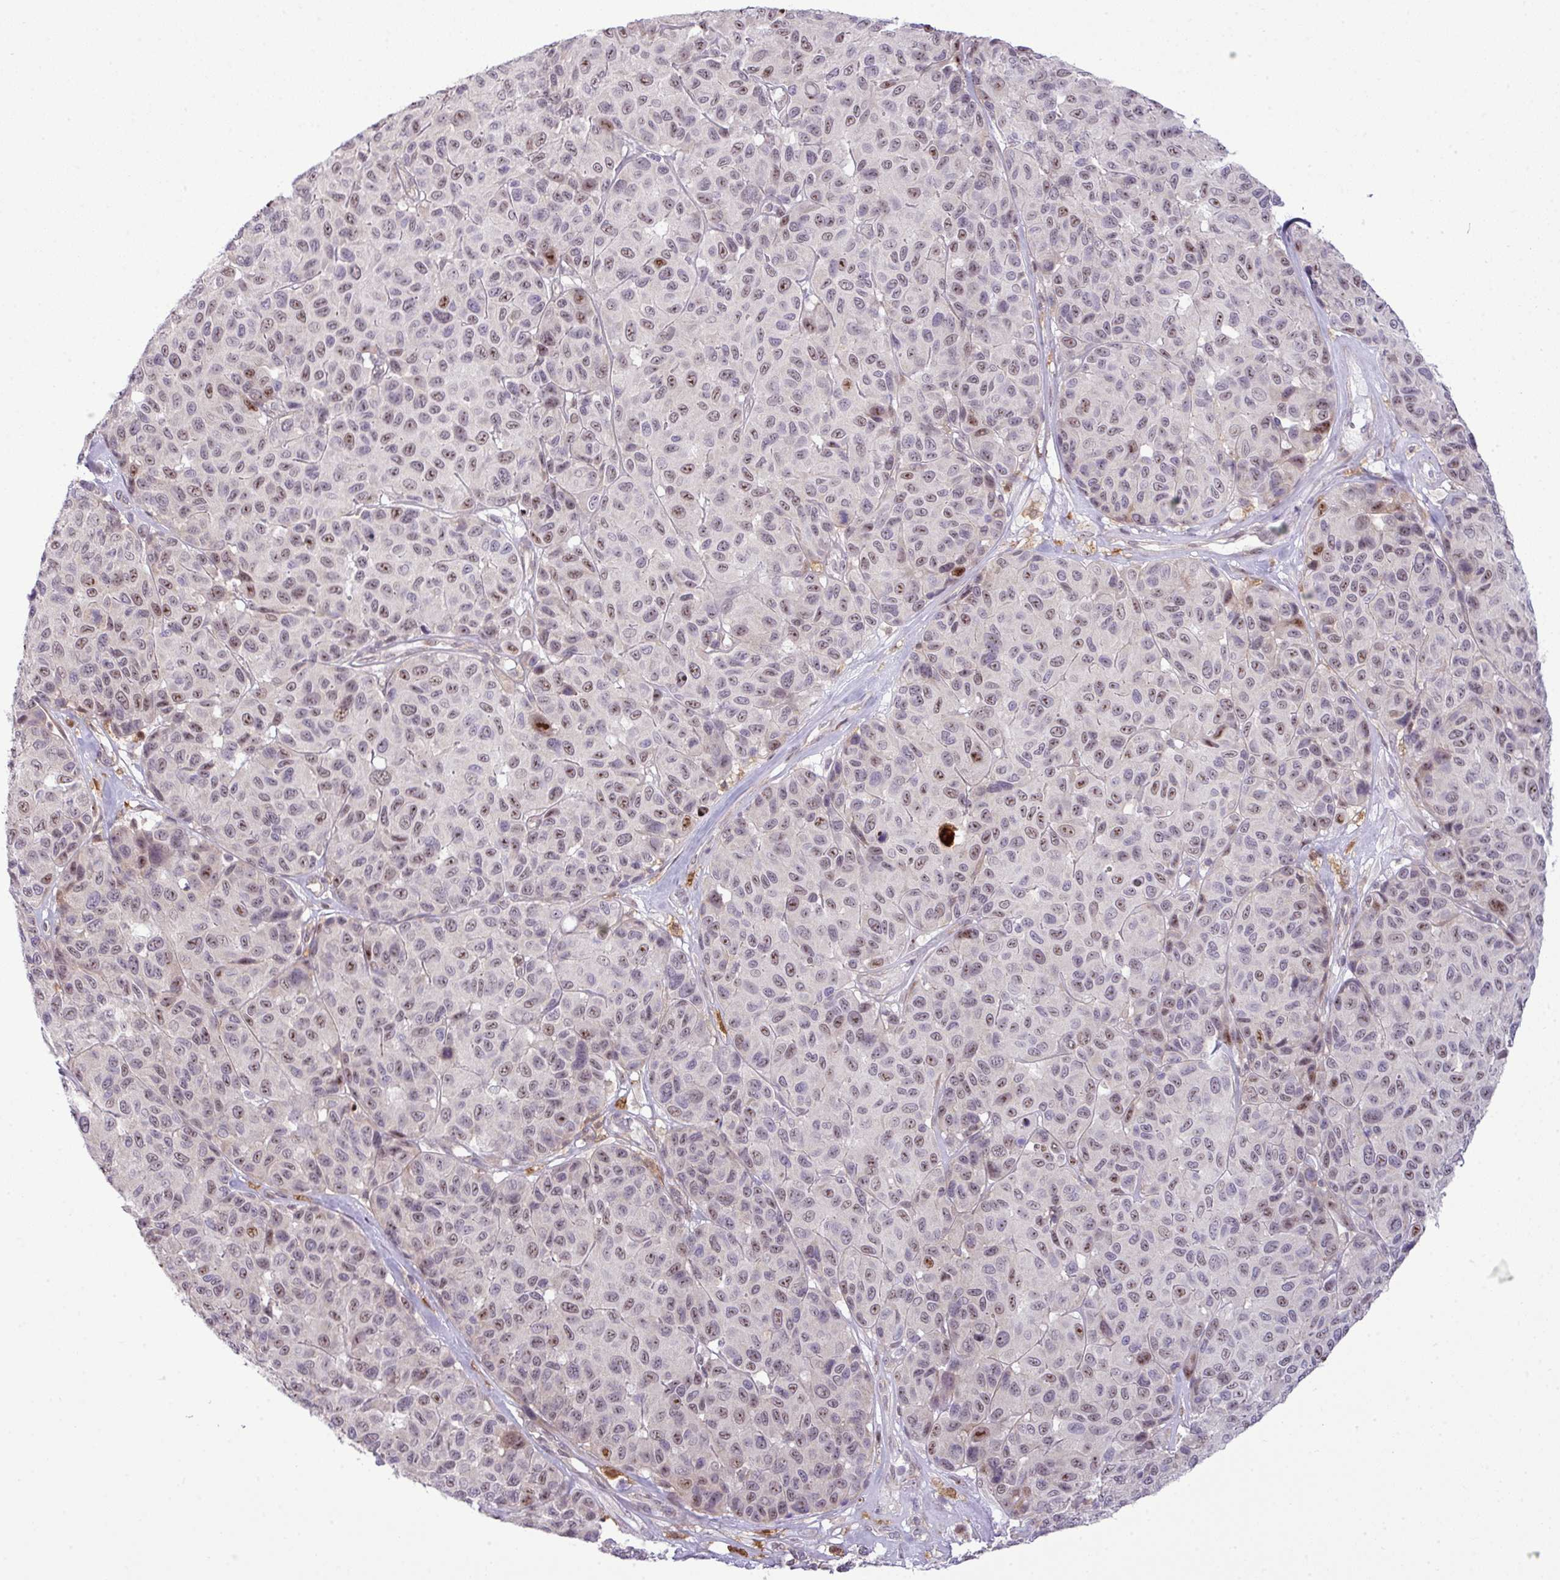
{"staining": {"intensity": "weak", "quantity": "25%-75%", "location": "nuclear"}, "tissue": "melanoma", "cell_type": "Tumor cells", "image_type": "cancer", "snomed": [{"axis": "morphology", "description": "Malignant melanoma, NOS"}, {"axis": "topography", "description": "Skin"}], "caption": "Malignant melanoma tissue exhibits weak nuclear expression in approximately 25%-75% of tumor cells", "gene": "MAK16", "patient": {"sex": "female", "age": 66}}